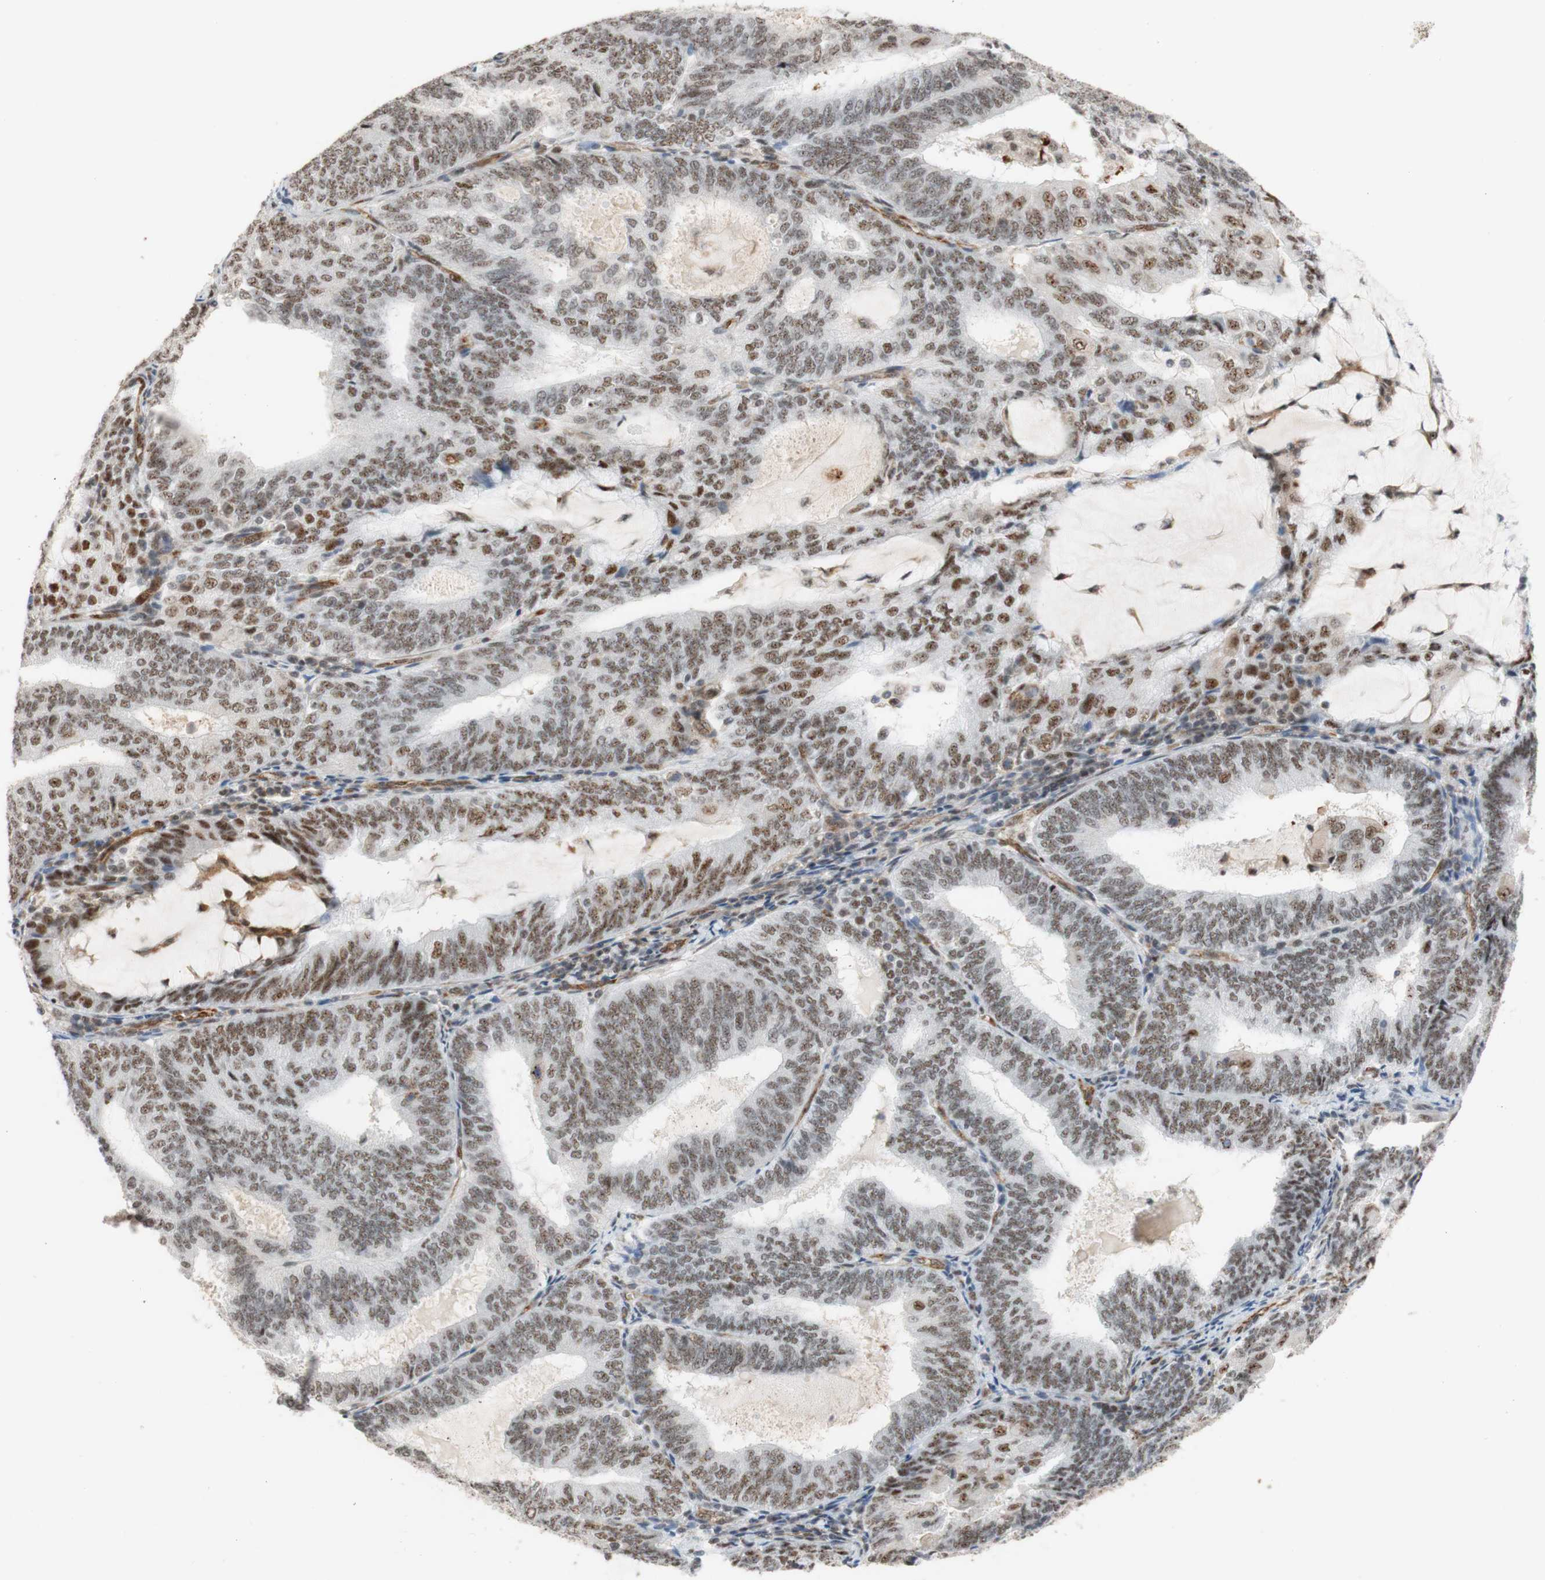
{"staining": {"intensity": "moderate", "quantity": ">75%", "location": "nuclear"}, "tissue": "endometrial cancer", "cell_type": "Tumor cells", "image_type": "cancer", "snomed": [{"axis": "morphology", "description": "Adenocarcinoma, NOS"}, {"axis": "topography", "description": "Endometrium"}], "caption": "Immunohistochemistry of endometrial adenocarcinoma shows medium levels of moderate nuclear positivity in approximately >75% of tumor cells. (Brightfield microscopy of DAB IHC at high magnification).", "gene": "SAP18", "patient": {"sex": "female", "age": 81}}